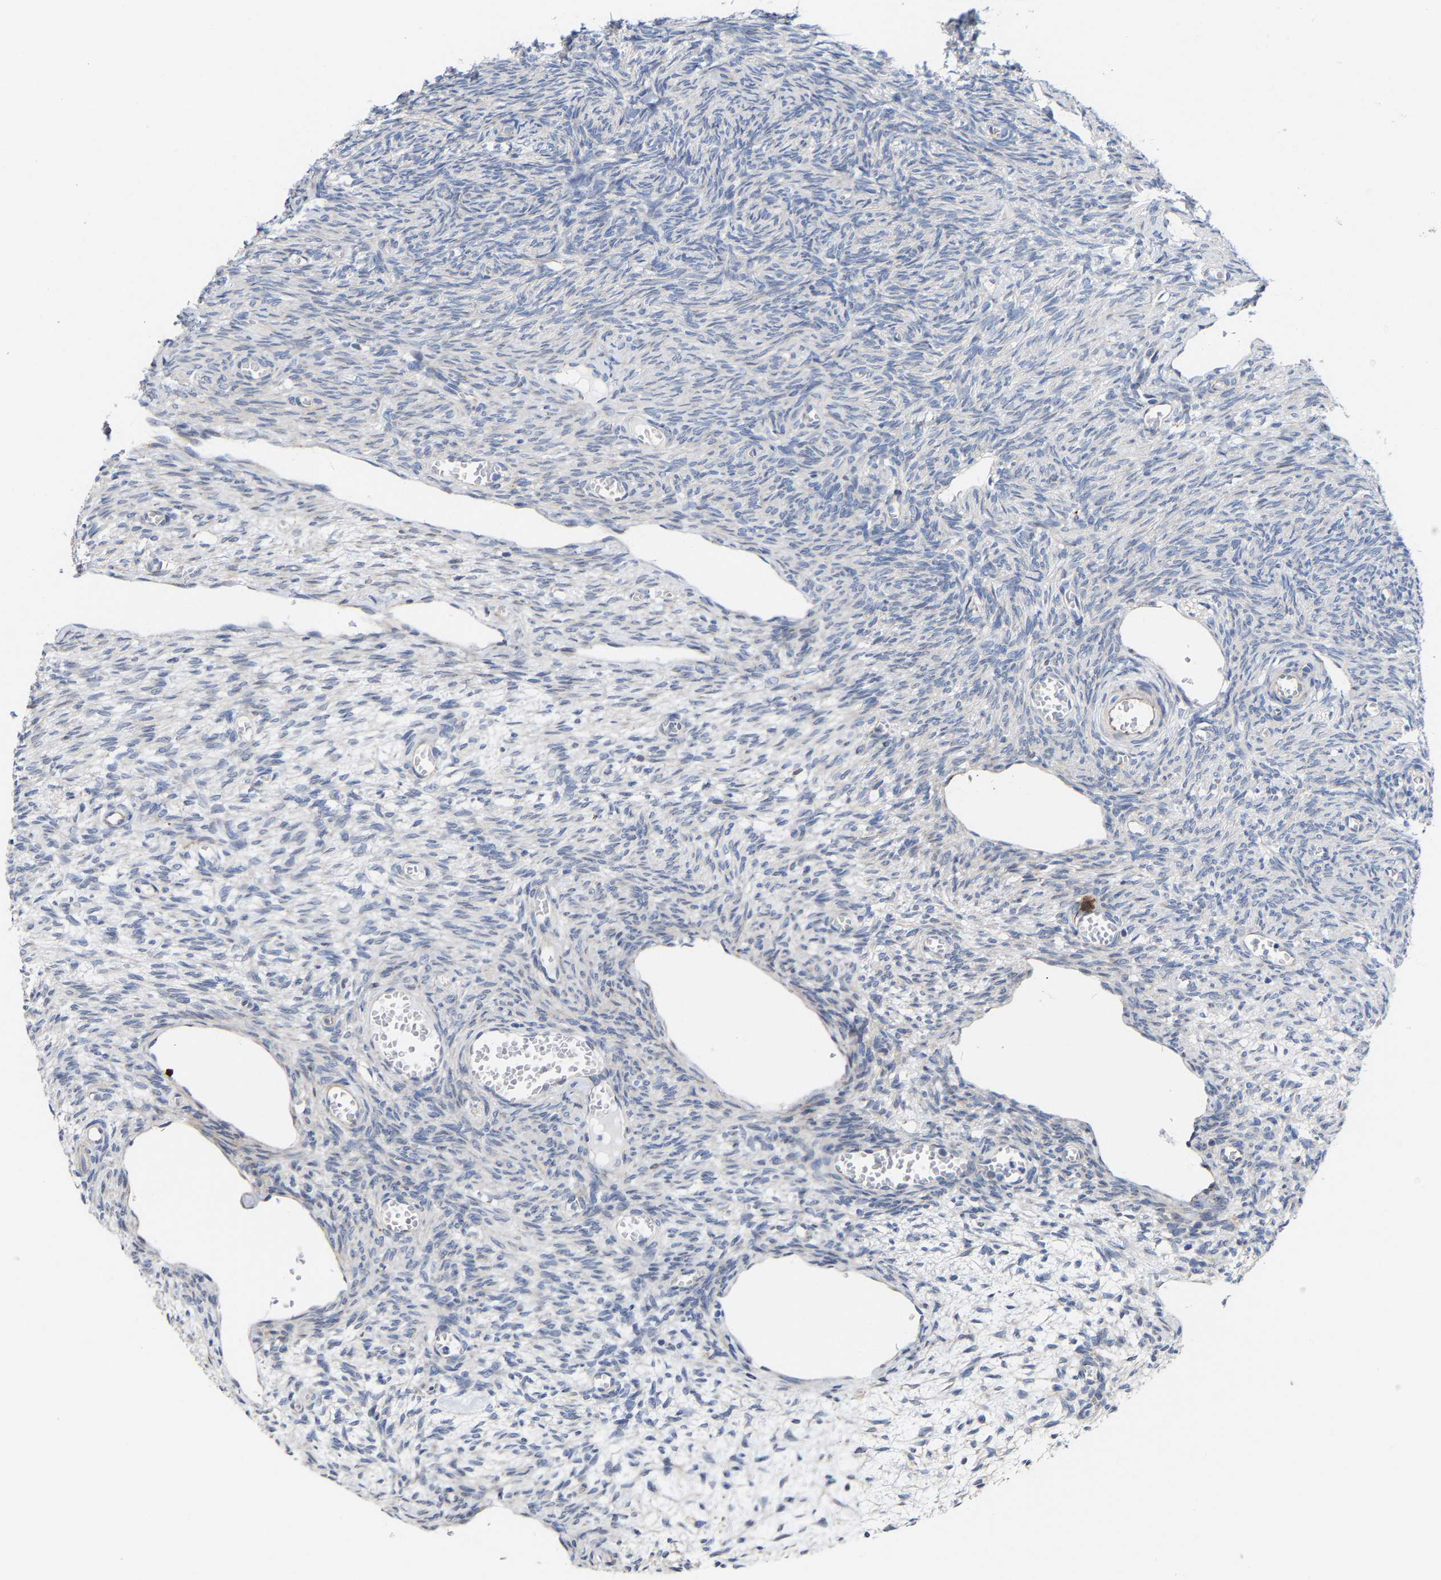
{"staining": {"intensity": "negative", "quantity": "none", "location": "none"}, "tissue": "ovary", "cell_type": "Follicle cells", "image_type": "normal", "snomed": [{"axis": "morphology", "description": "Normal tissue, NOS"}, {"axis": "topography", "description": "Ovary"}], "caption": "The immunohistochemistry (IHC) image has no significant positivity in follicle cells of ovary.", "gene": "PPP1R15A", "patient": {"sex": "female", "age": 27}}